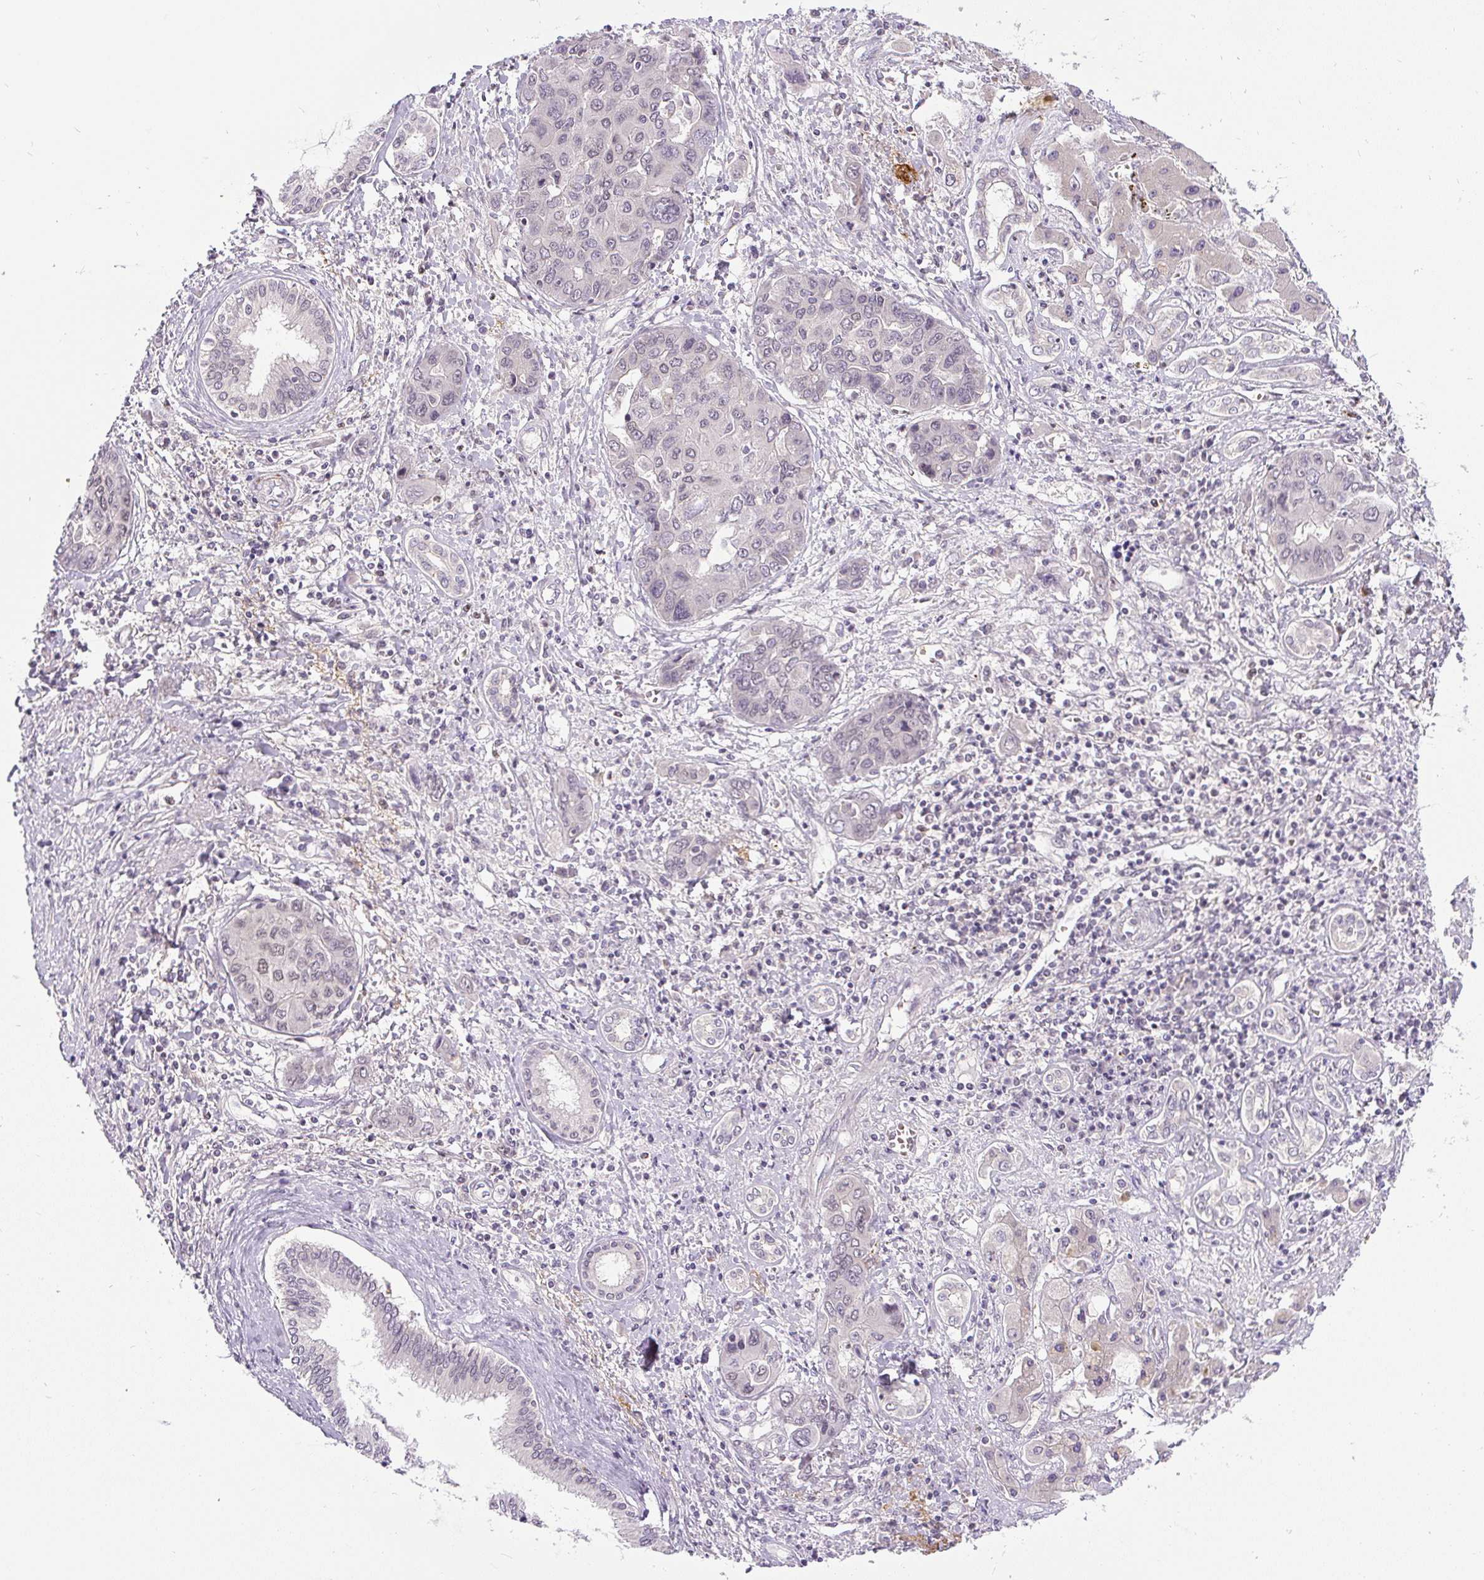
{"staining": {"intensity": "negative", "quantity": "none", "location": "none"}, "tissue": "liver cancer", "cell_type": "Tumor cells", "image_type": "cancer", "snomed": [{"axis": "morphology", "description": "Cholangiocarcinoma"}, {"axis": "topography", "description": "Liver"}], "caption": "The photomicrograph shows no staining of tumor cells in liver cancer.", "gene": "FAM117B", "patient": {"sex": "male", "age": 67}}